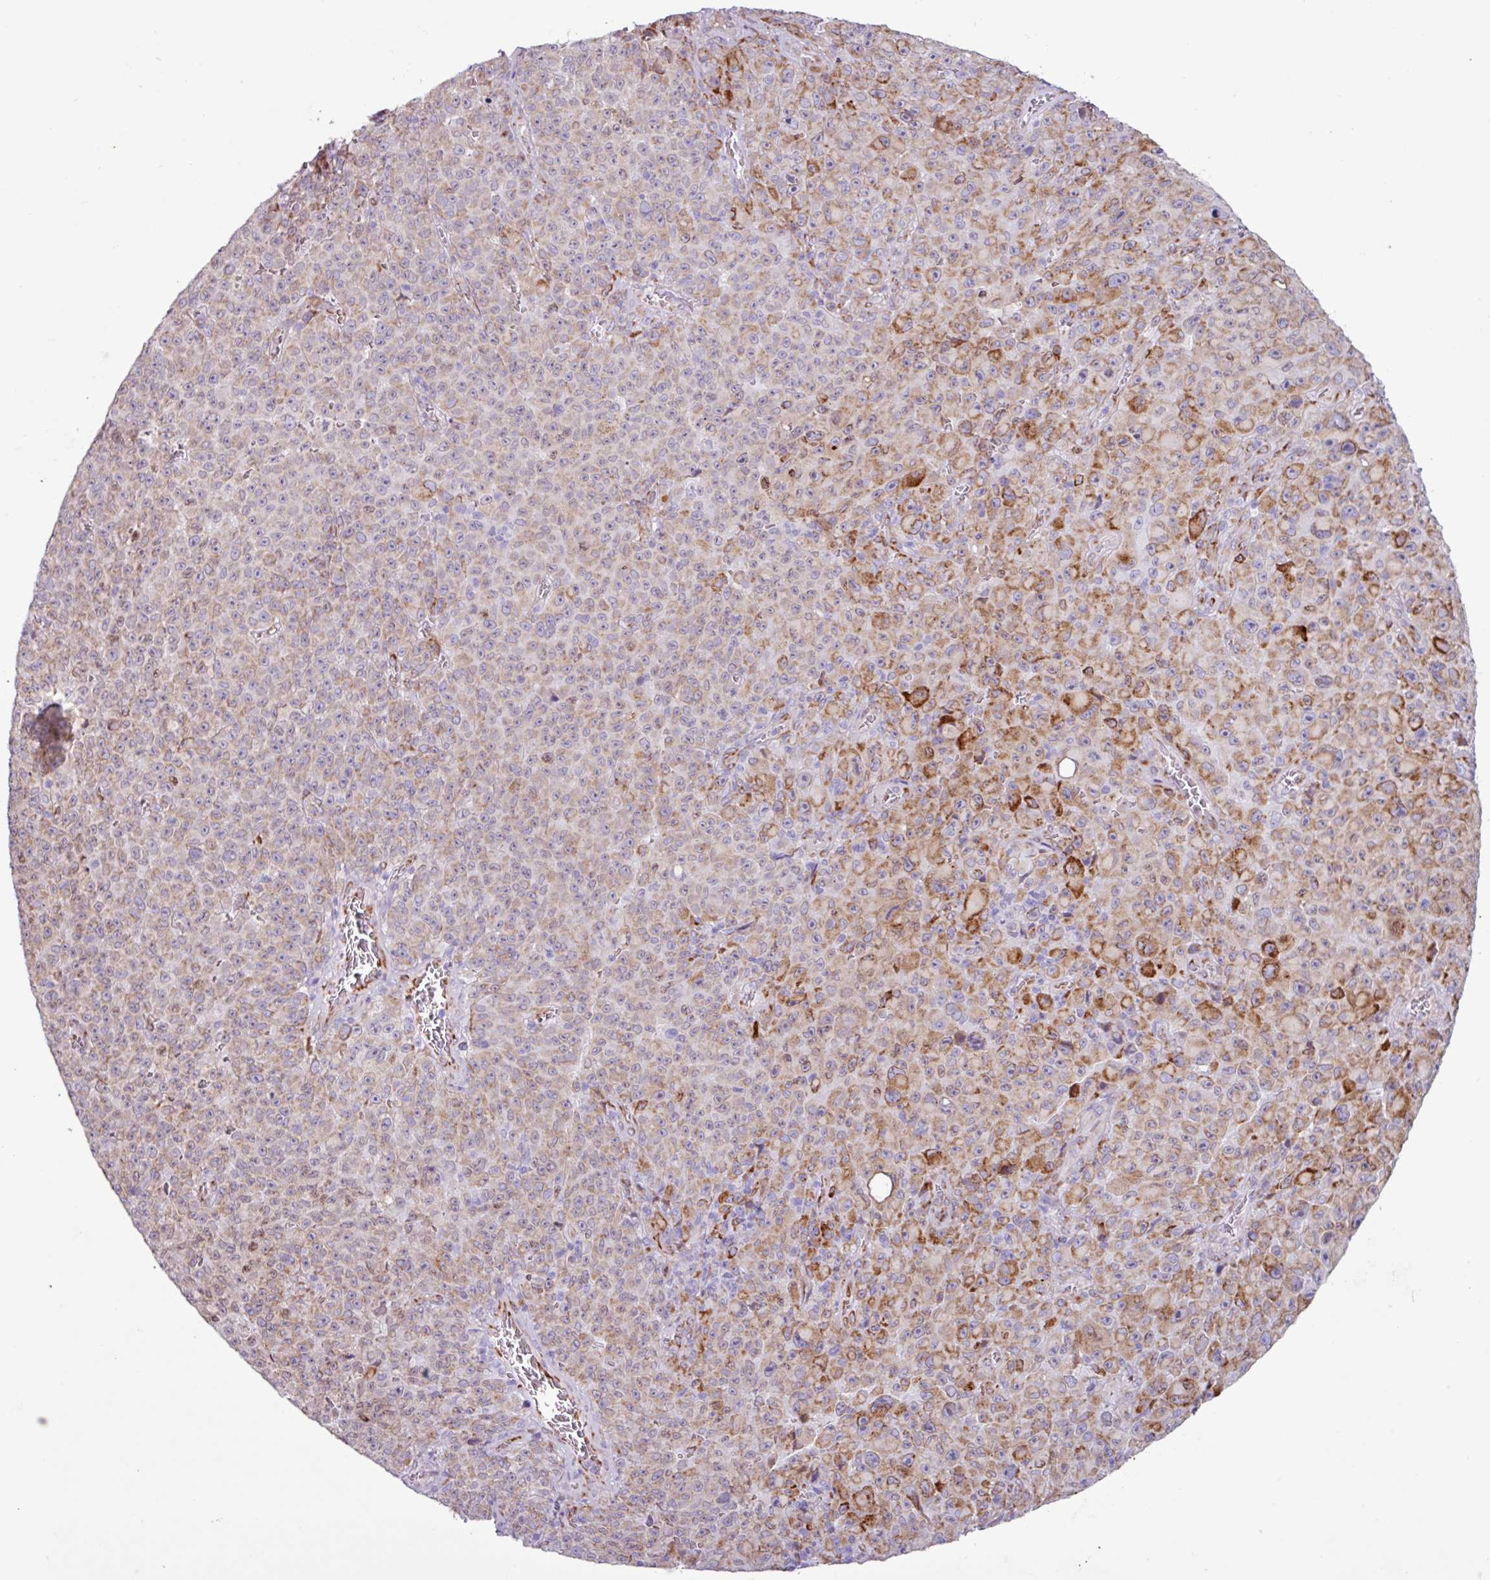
{"staining": {"intensity": "moderate", "quantity": ">75%", "location": "cytoplasmic/membranous"}, "tissue": "melanoma", "cell_type": "Tumor cells", "image_type": "cancer", "snomed": [{"axis": "morphology", "description": "Malignant melanoma, NOS"}, {"axis": "topography", "description": "Skin"}], "caption": "Melanoma tissue exhibits moderate cytoplasmic/membranous staining in approximately >75% of tumor cells, visualized by immunohistochemistry.", "gene": "PPP1R35", "patient": {"sex": "female", "age": 82}}